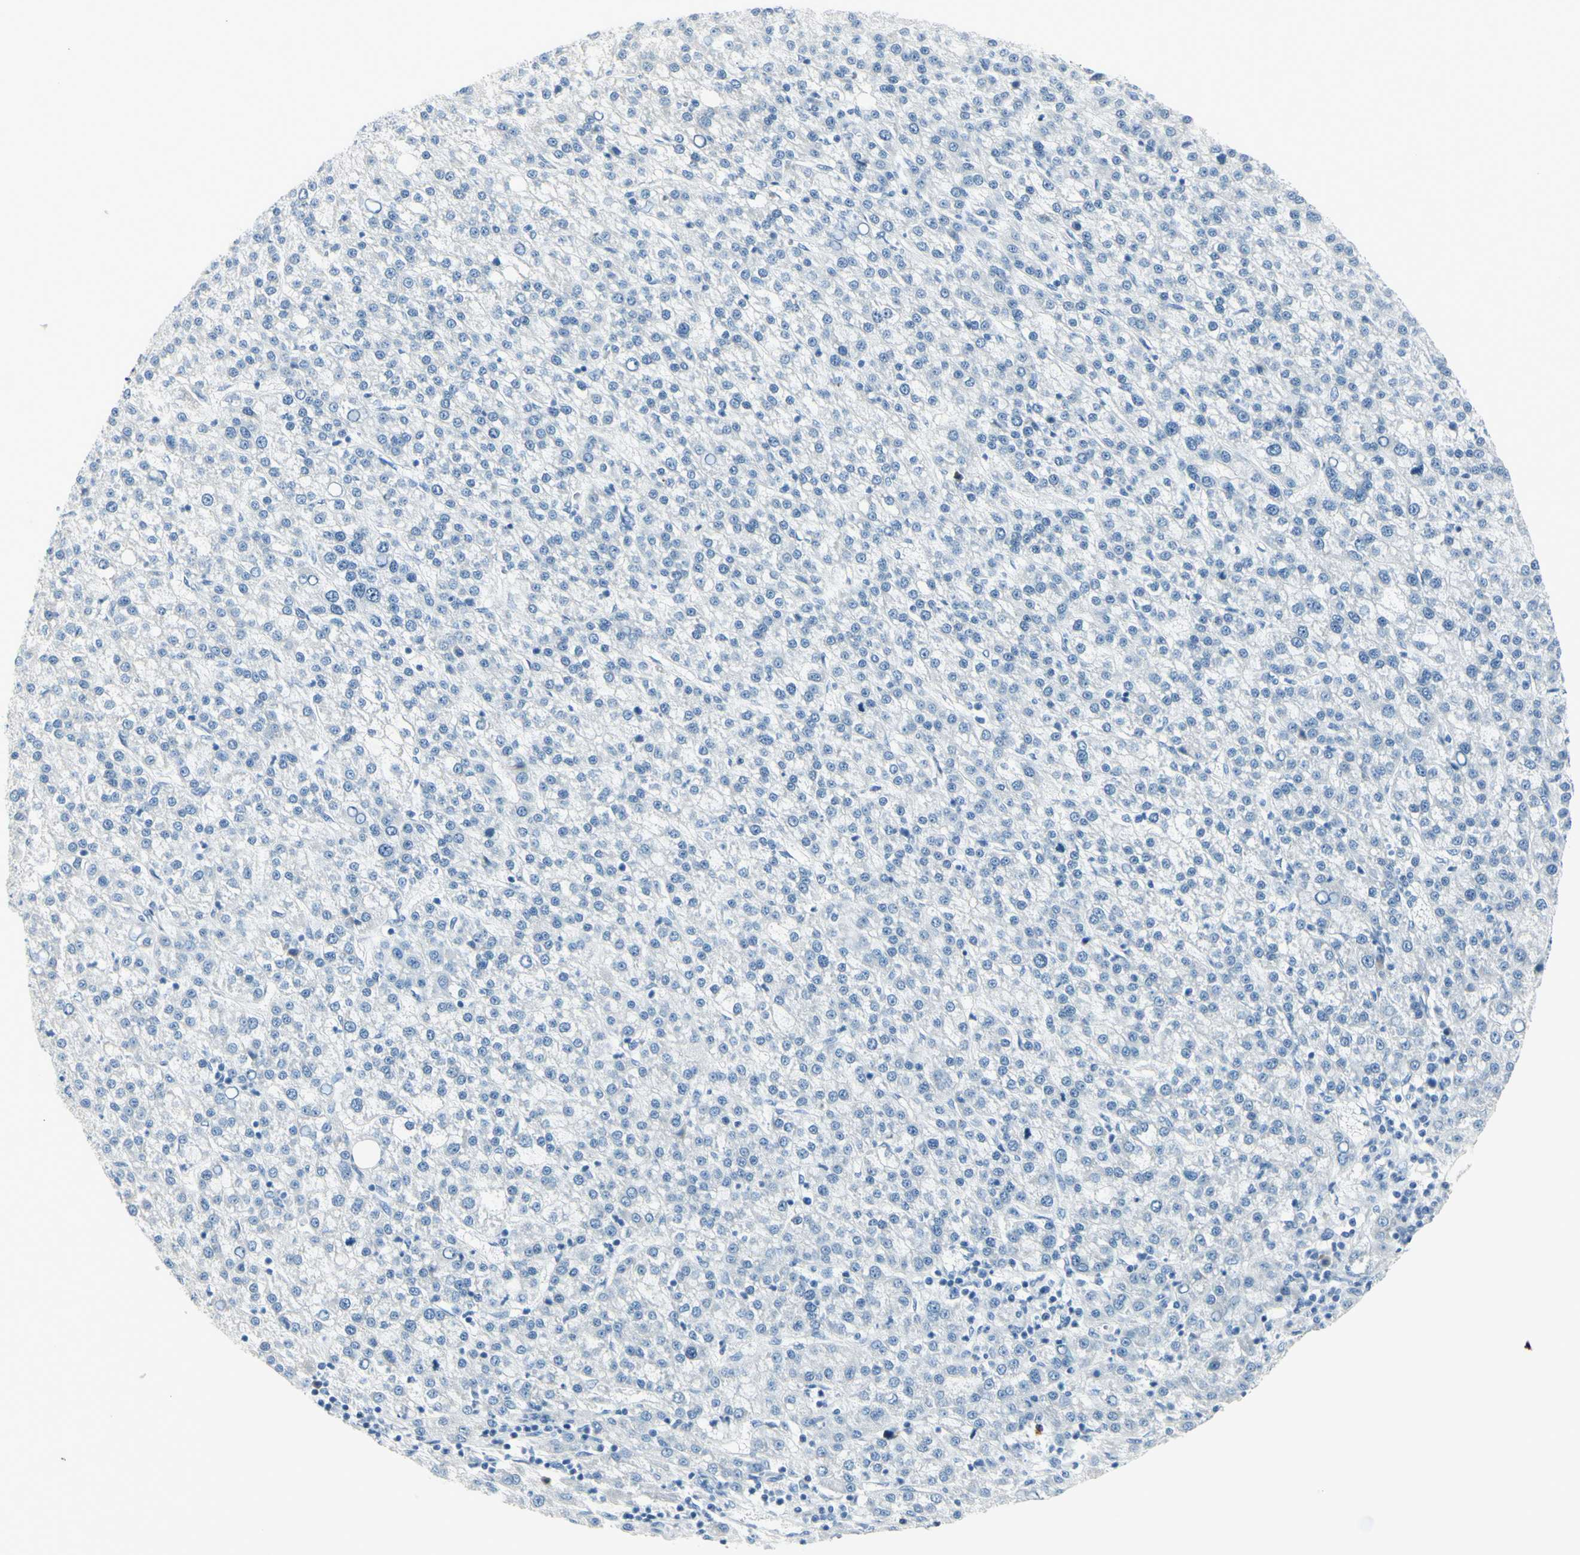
{"staining": {"intensity": "negative", "quantity": "none", "location": "none"}, "tissue": "liver cancer", "cell_type": "Tumor cells", "image_type": "cancer", "snomed": [{"axis": "morphology", "description": "Carcinoma, Hepatocellular, NOS"}, {"axis": "topography", "description": "Liver"}], "caption": "Protein analysis of liver hepatocellular carcinoma reveals no significant staining in tumor cells.", "gene": "DLG4", "patient": {"sex": "female", "age": 58}}